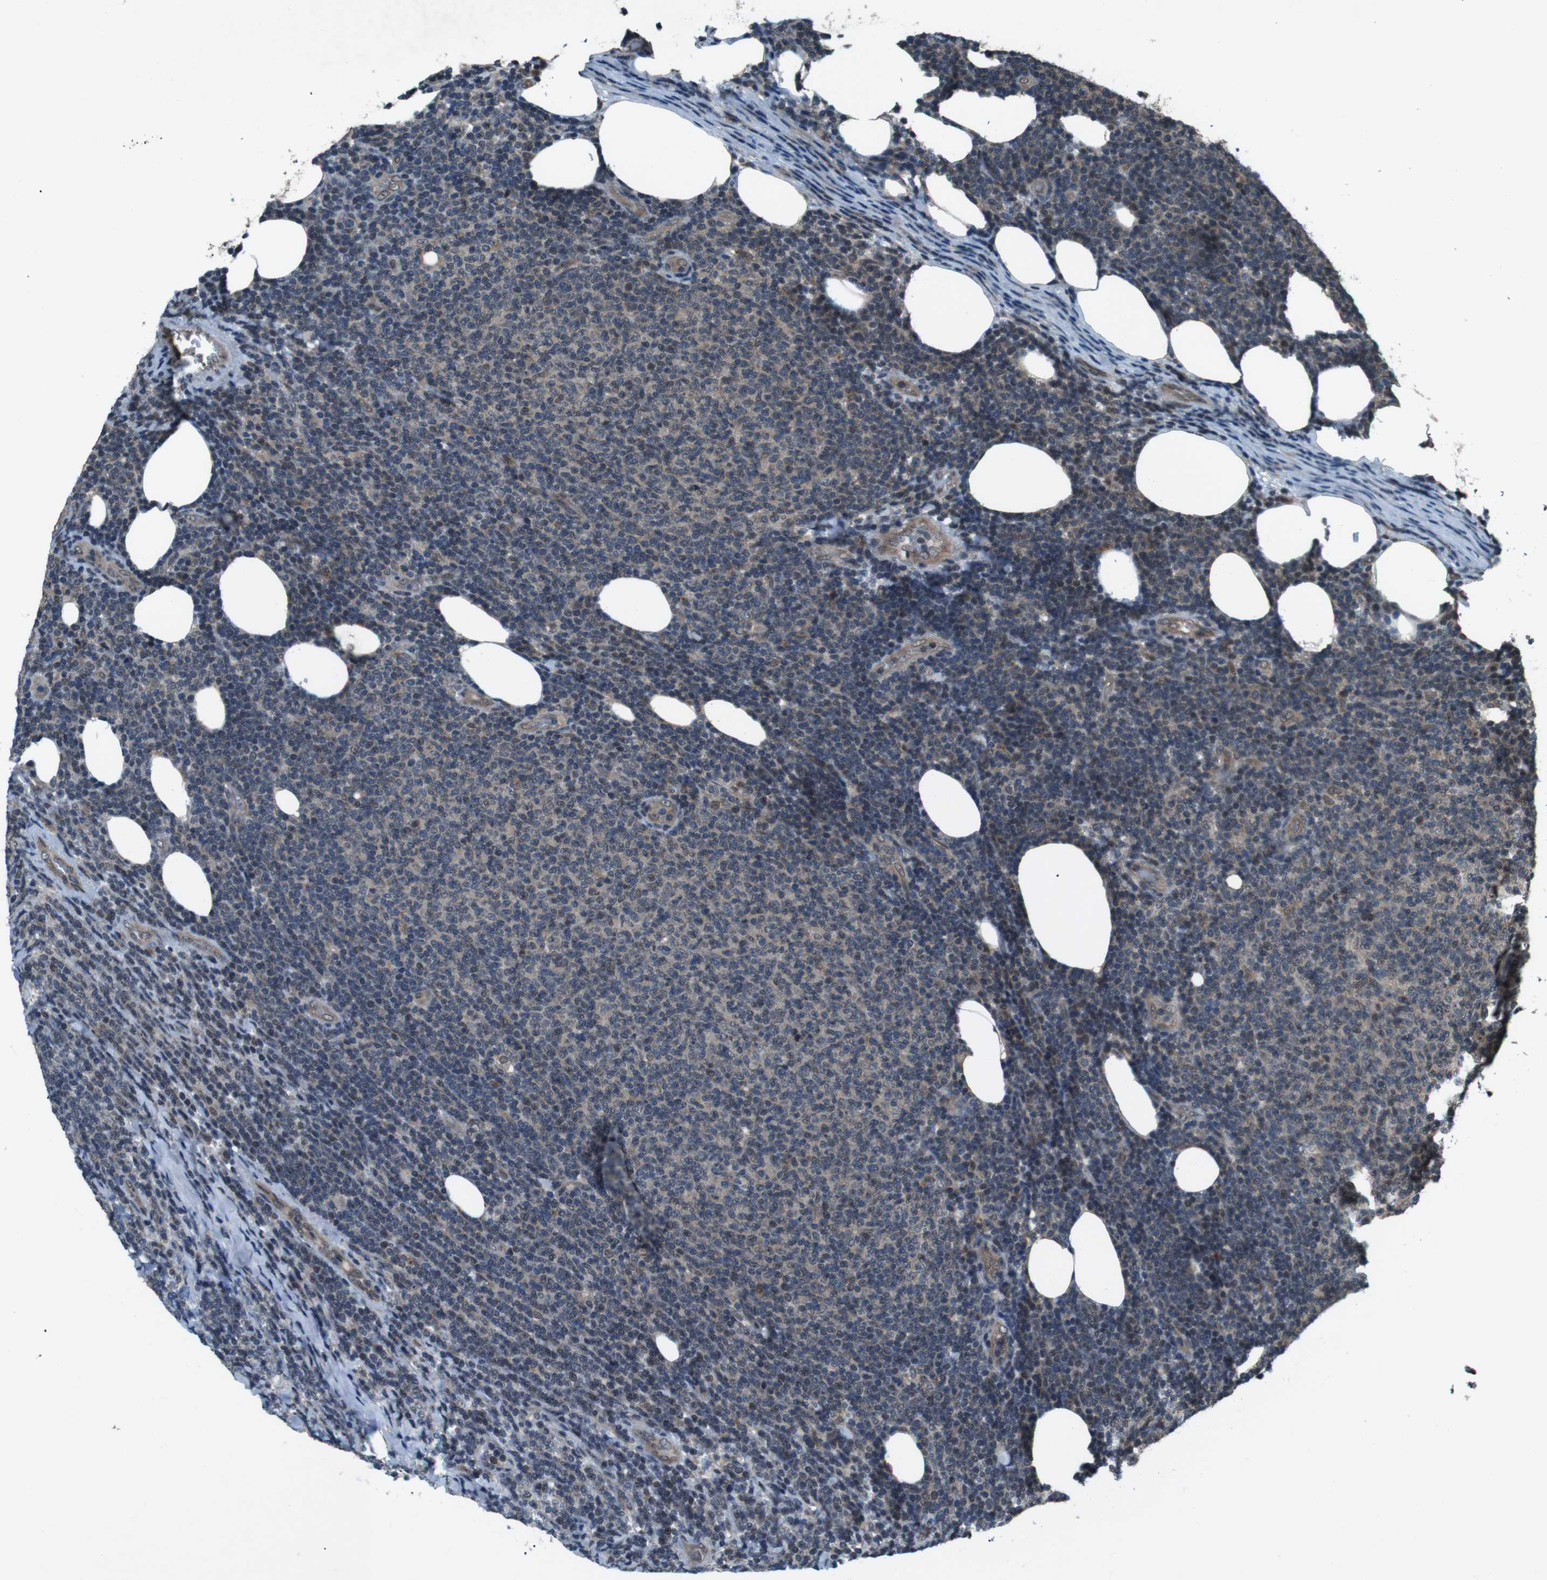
{"staining": {"intensity": "weak", "quantity": "25%-75%", "location": "cytoplasmic/membranous"}, "tissue": "lymphoma", "cell_type": "Tumor cells", "image_type": "cancer", "snomed": [{"axis": "morphology", "description": "Malignant lymphoma, non-Hodgkin's type, Low grade"}, {"axis": "topography", "description": "Lymph node"}], "caption": "A brown stain highlights weak cytoplasmic/membranous positivity of a protein in low-grade malignant lymphoma, non-Hodgkin's type tumor cells.", "gene": "SOCS1", "patient": {"sex": "male", "age": 66}}